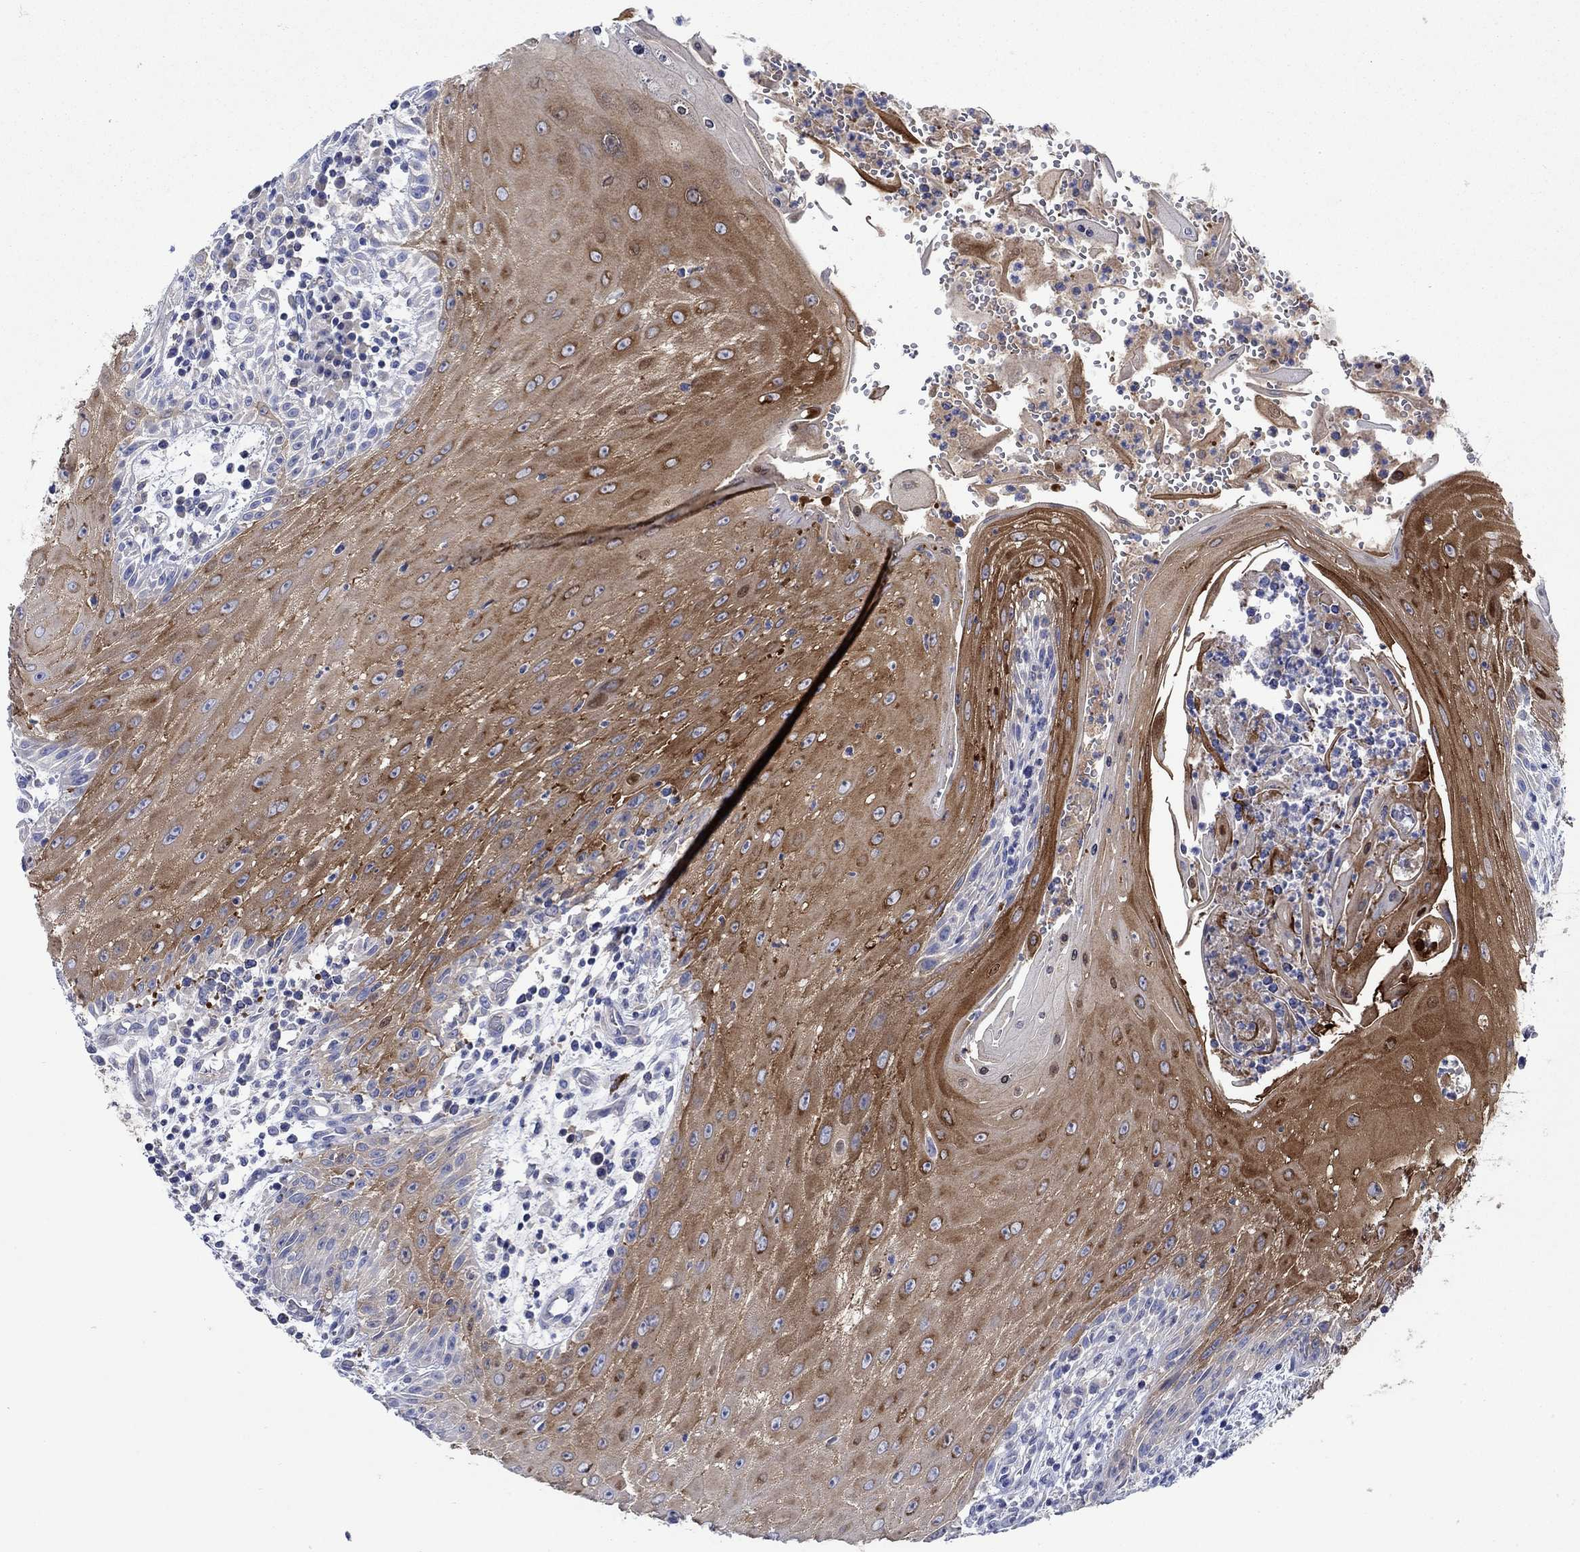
{"staining": {"intensity": "strong", "quantity": "25%-75%", "location": "cytoplasmic/membranous"}, "tissue": "head and neck cancer", "cell_type": "Tumor cells", "image_type": "cancer", "snomed": [{"axis": "morphology", "description": "Squamous cell carcinoma, NOS"}, {"axis": "topography", "description": "Oral tissue"}, {"axis": "topography", "description": "Head-Neck"}], "caption": "Squamous cell carcinoma (head and neck) was stained to show a protein in brown. There is high levels of strong cytoplasmic/membranous staining in about 25%-75% of tumor cells.", "gene": "TRIM16", "patient": {"sex": "male", "age": 58}}